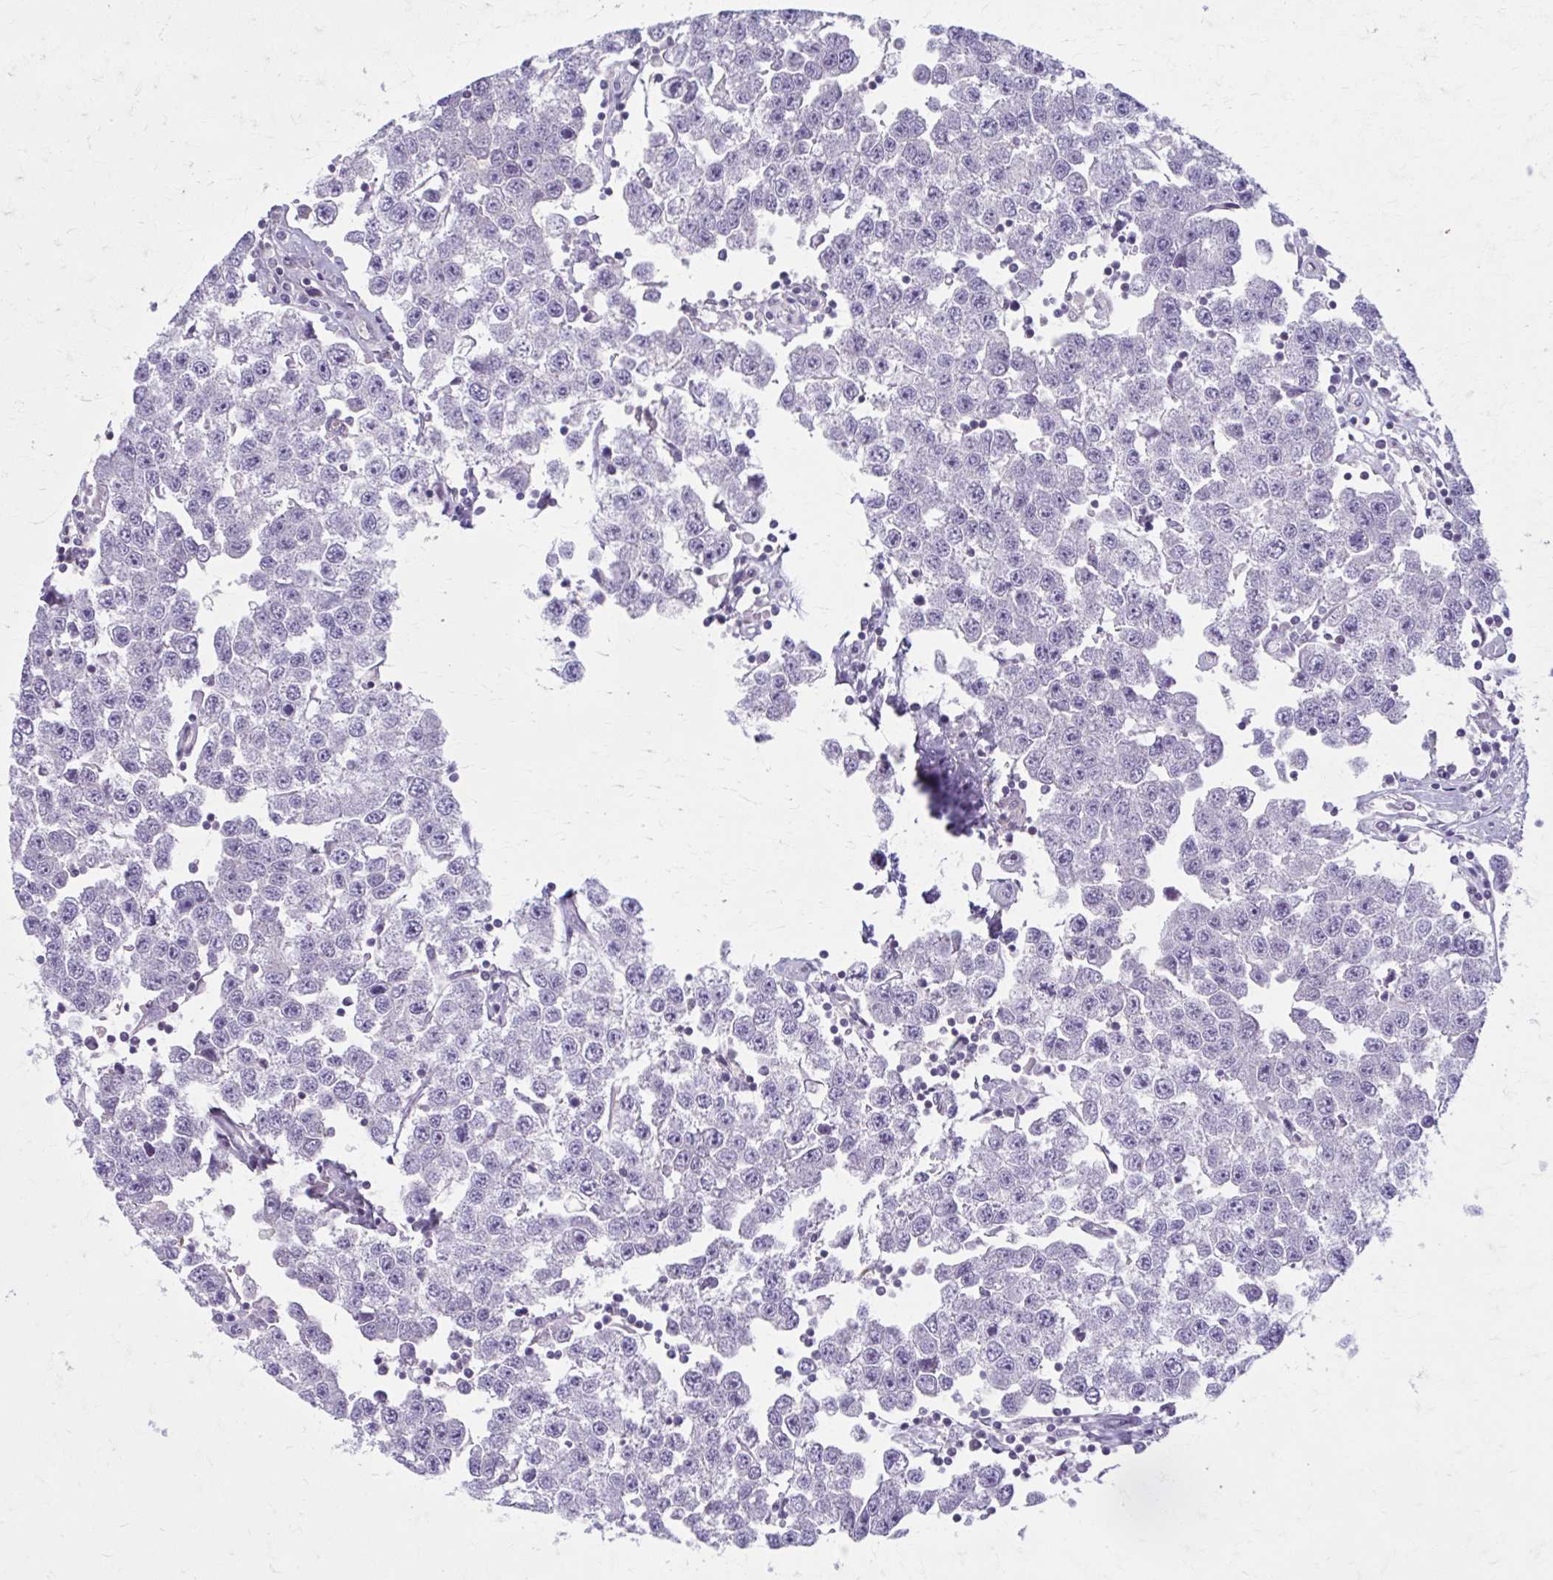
{"staining": {"intensity": "negative", "quantity": "none", "location": "none"}, "tissue": "testis cancer", "cell_type": "Tumor cells", "image_type": "cancer", "snomed": [{"axis": "morphology", "description": "Seminoma, NOS"}, {"axis": "topography", "description": "Testis"}], "caption": "Tumor cells are negative for brown protein staining in seminoma (testis).", "gene": "CHST3", "patient": {"sex": "male", "age": 34}}